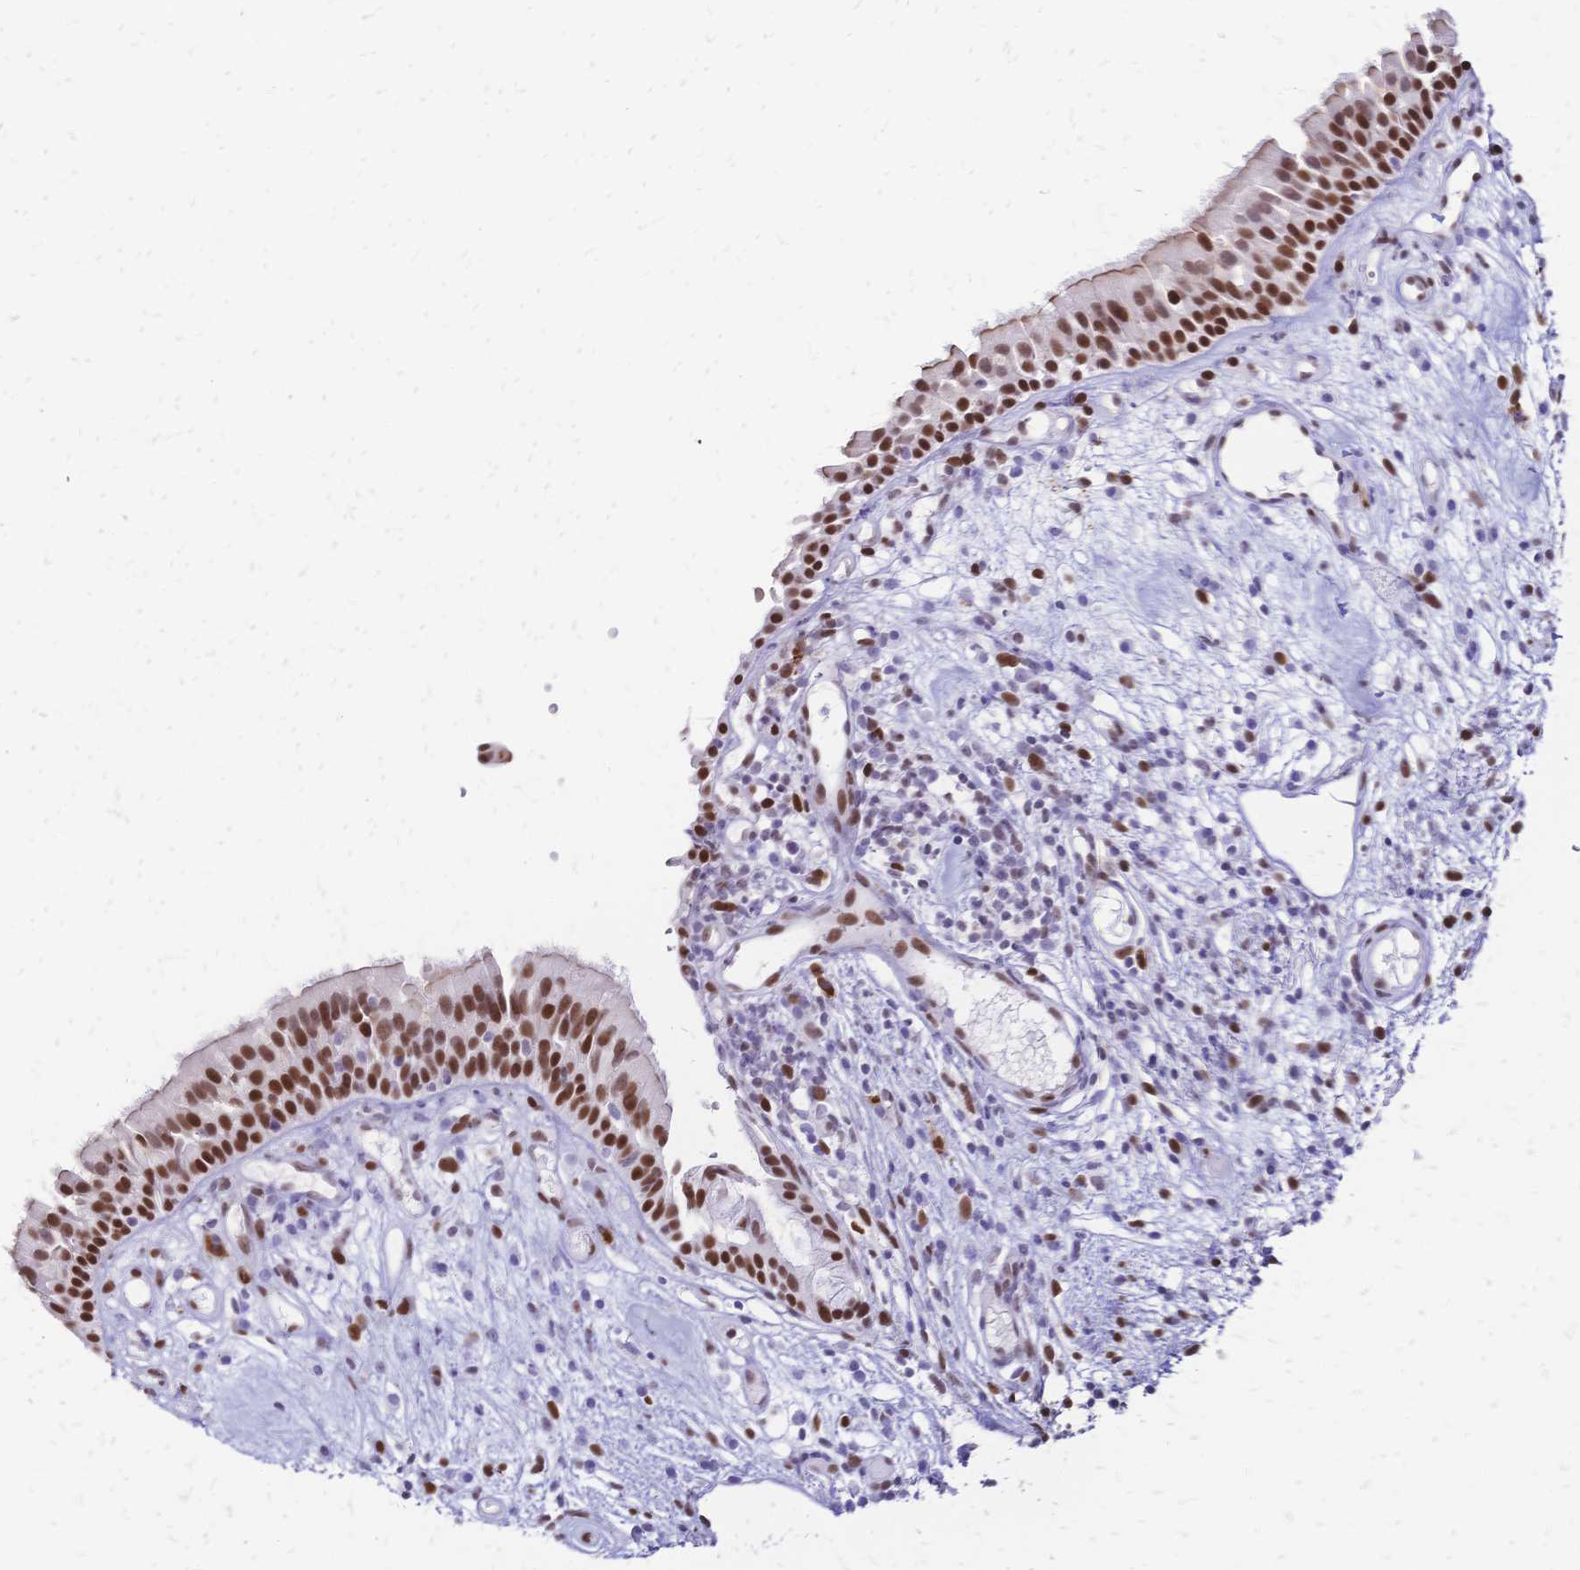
{"staining": {"intensity": "strong", "quantity": ">75%", "location": "nuclear"}, "tissue": "nasopharynx", "cell_type": "Respiratory epithelial cells", "image_type": "normal", "snomed": [{"axis": "morphology", "description": "Normal tissue, NOS"}, {"axis": "morphology", "description": "Inflammation, NOS"}, {"axis": "topography", "description": "Nasopharynx"}], "caption": "Normal nasopharynx shows strong nuclear staining in approximately >75% of respiratory epithelial cells.", "gene": "NFIC", "patient": {"sex": "male", "age": 54}}